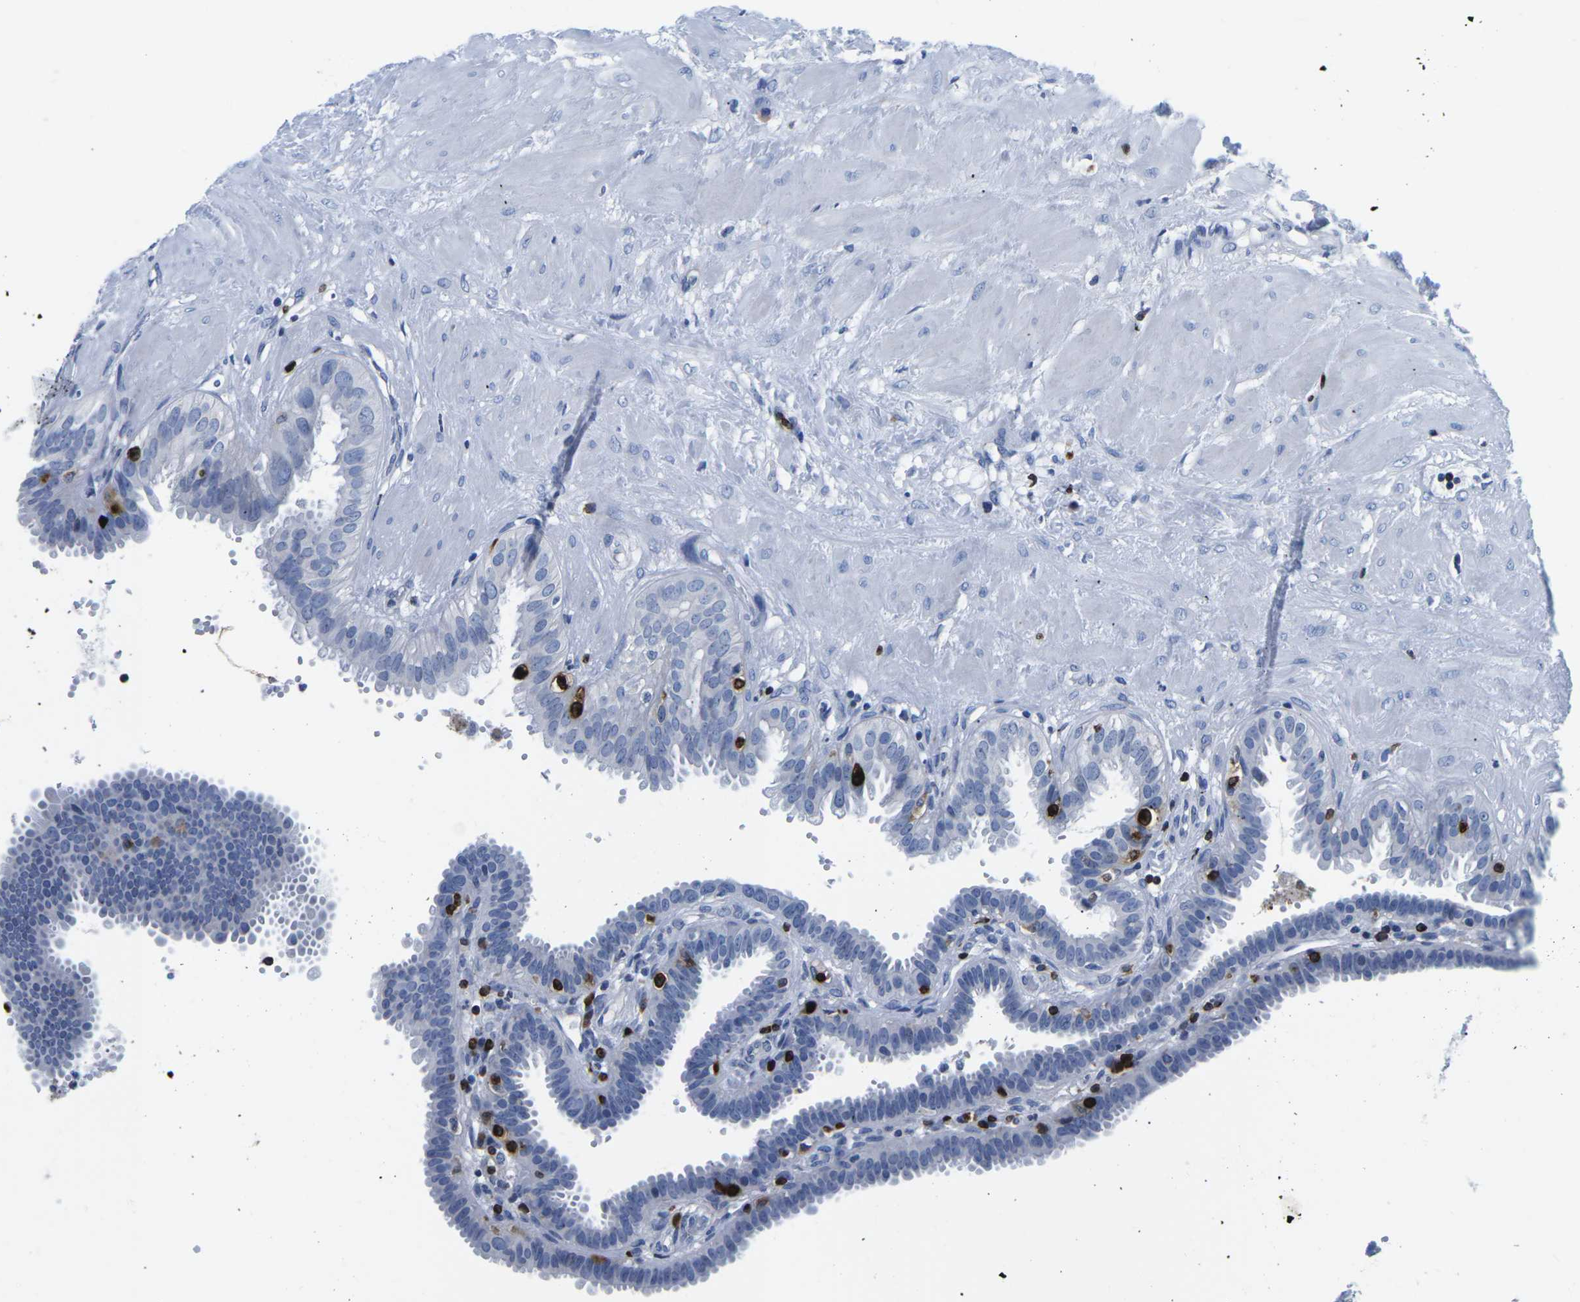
{"staining": {"intensity": "negative", "quantity": "none", "location": "none"}, "tissue": "fallopian tube", "cell_type": "Glandular cells", "image_type": "normal", "snomed": [{"axis": "morphology", "description": "Normal tissue, NOS"}, {"axis": "topography", "description": "Fallopian tube"}, {"axis": "topography", "description": "Placenta"}], "caption": "Photomicrograph shows no protein expression in glandular cells of unremarkable fallopian tube. (DAB IHC visualized using brightfield microscopy, high magnification).", "gene": "CTSW", "patient": {"sex": "female", "age": 34}}